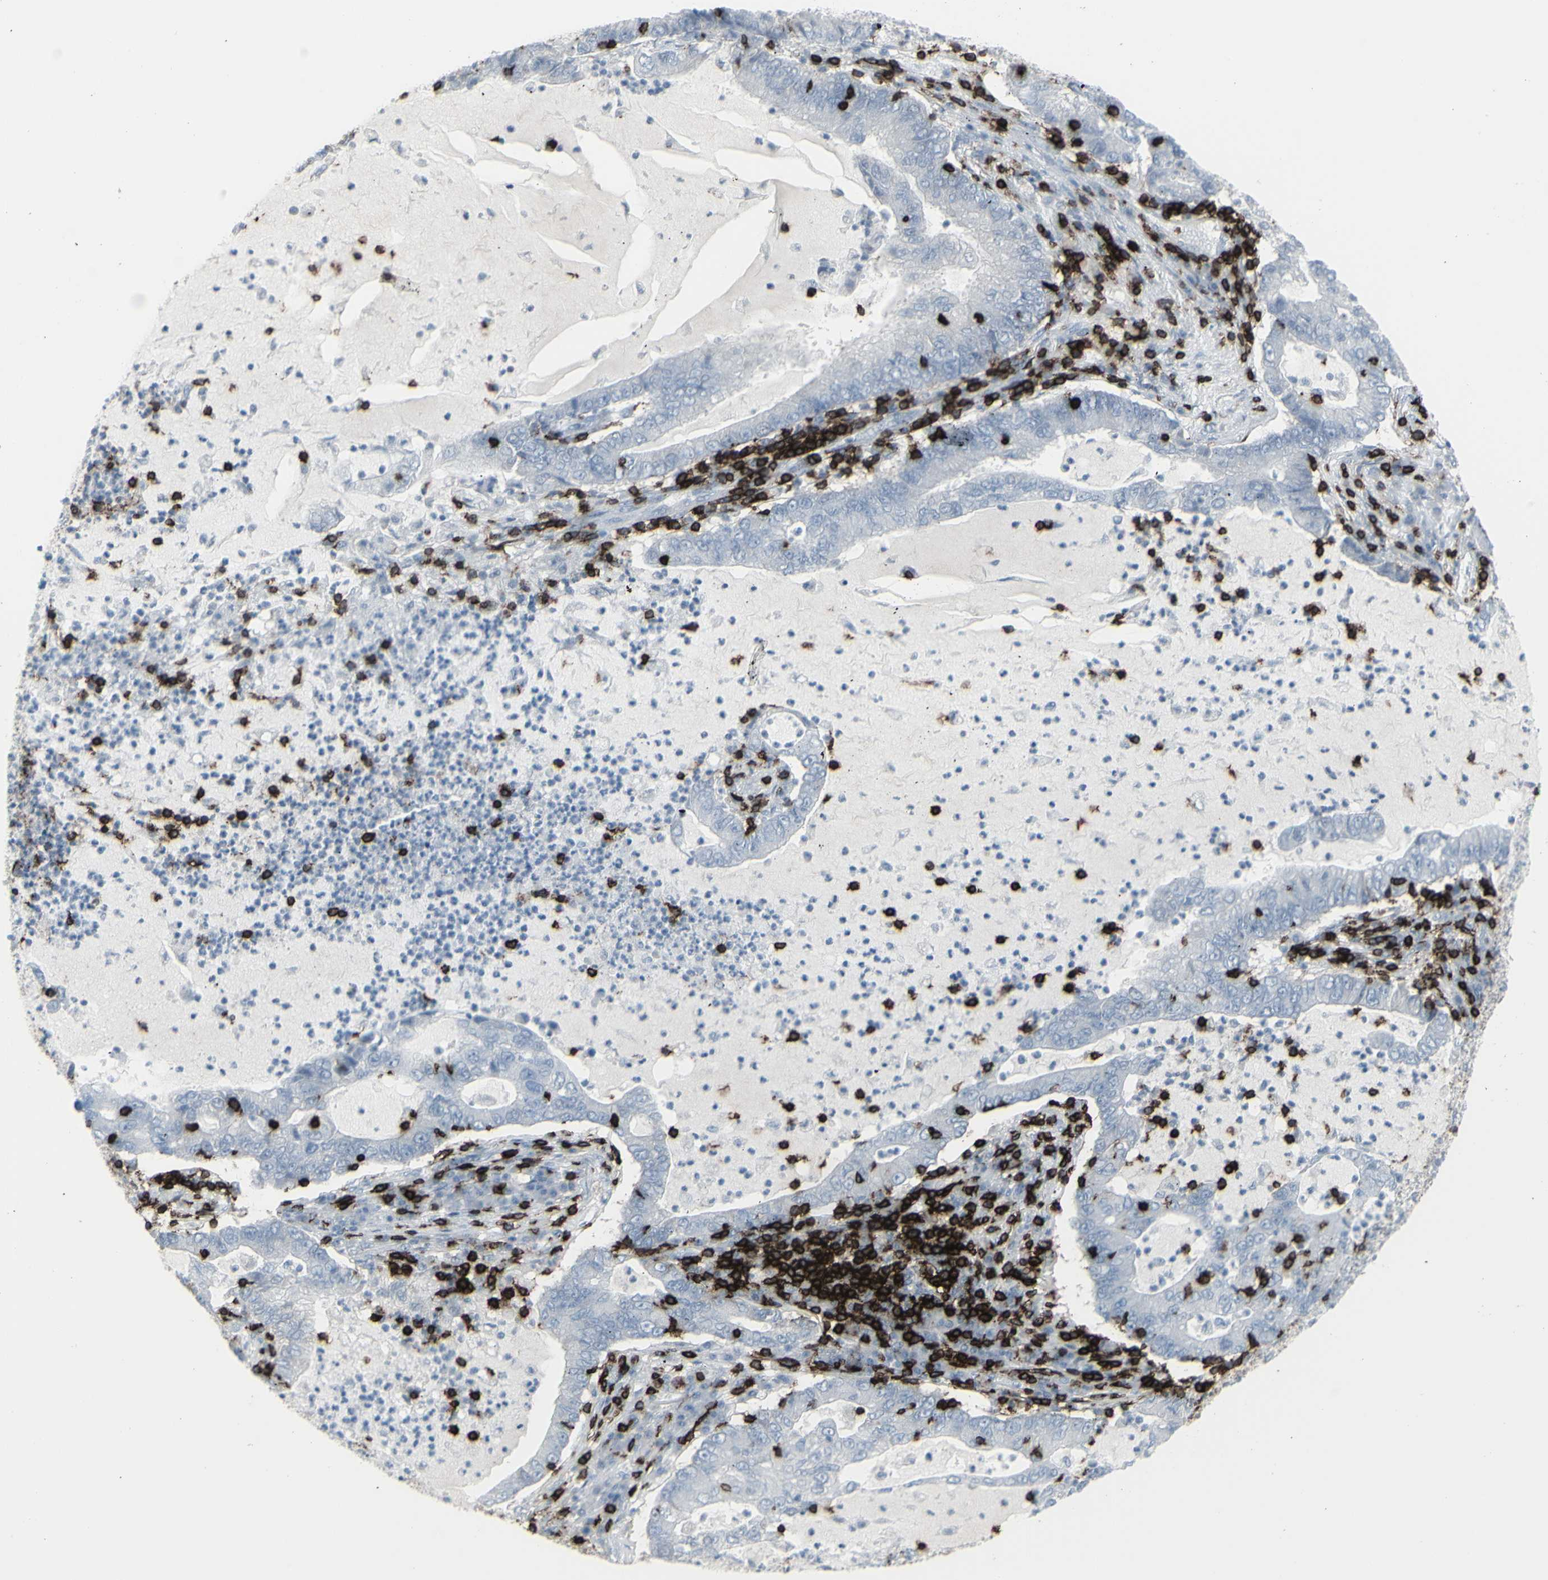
{"staining": {"intensity": "negative", "quantity": "none", "location": "none"}, "tissue": "lung cancer", "cell_type": "Tumor cells", "image_type": "cancer", "snomed": [{"axis": "morphology", "description": "Adenocarcinoma, NOS"}, {"axis": "topography", "description": "Lung"}], "caption": "DAB (3,3'-diaminobenzidine) immunohistochemical staining of human lung cancer displays no significant expression in tumor cells. (Immunohistochemistry, brightfield microscopy, high magnification).", "gene": "CD247", "patient": {"sex": "female", "age": 51}}